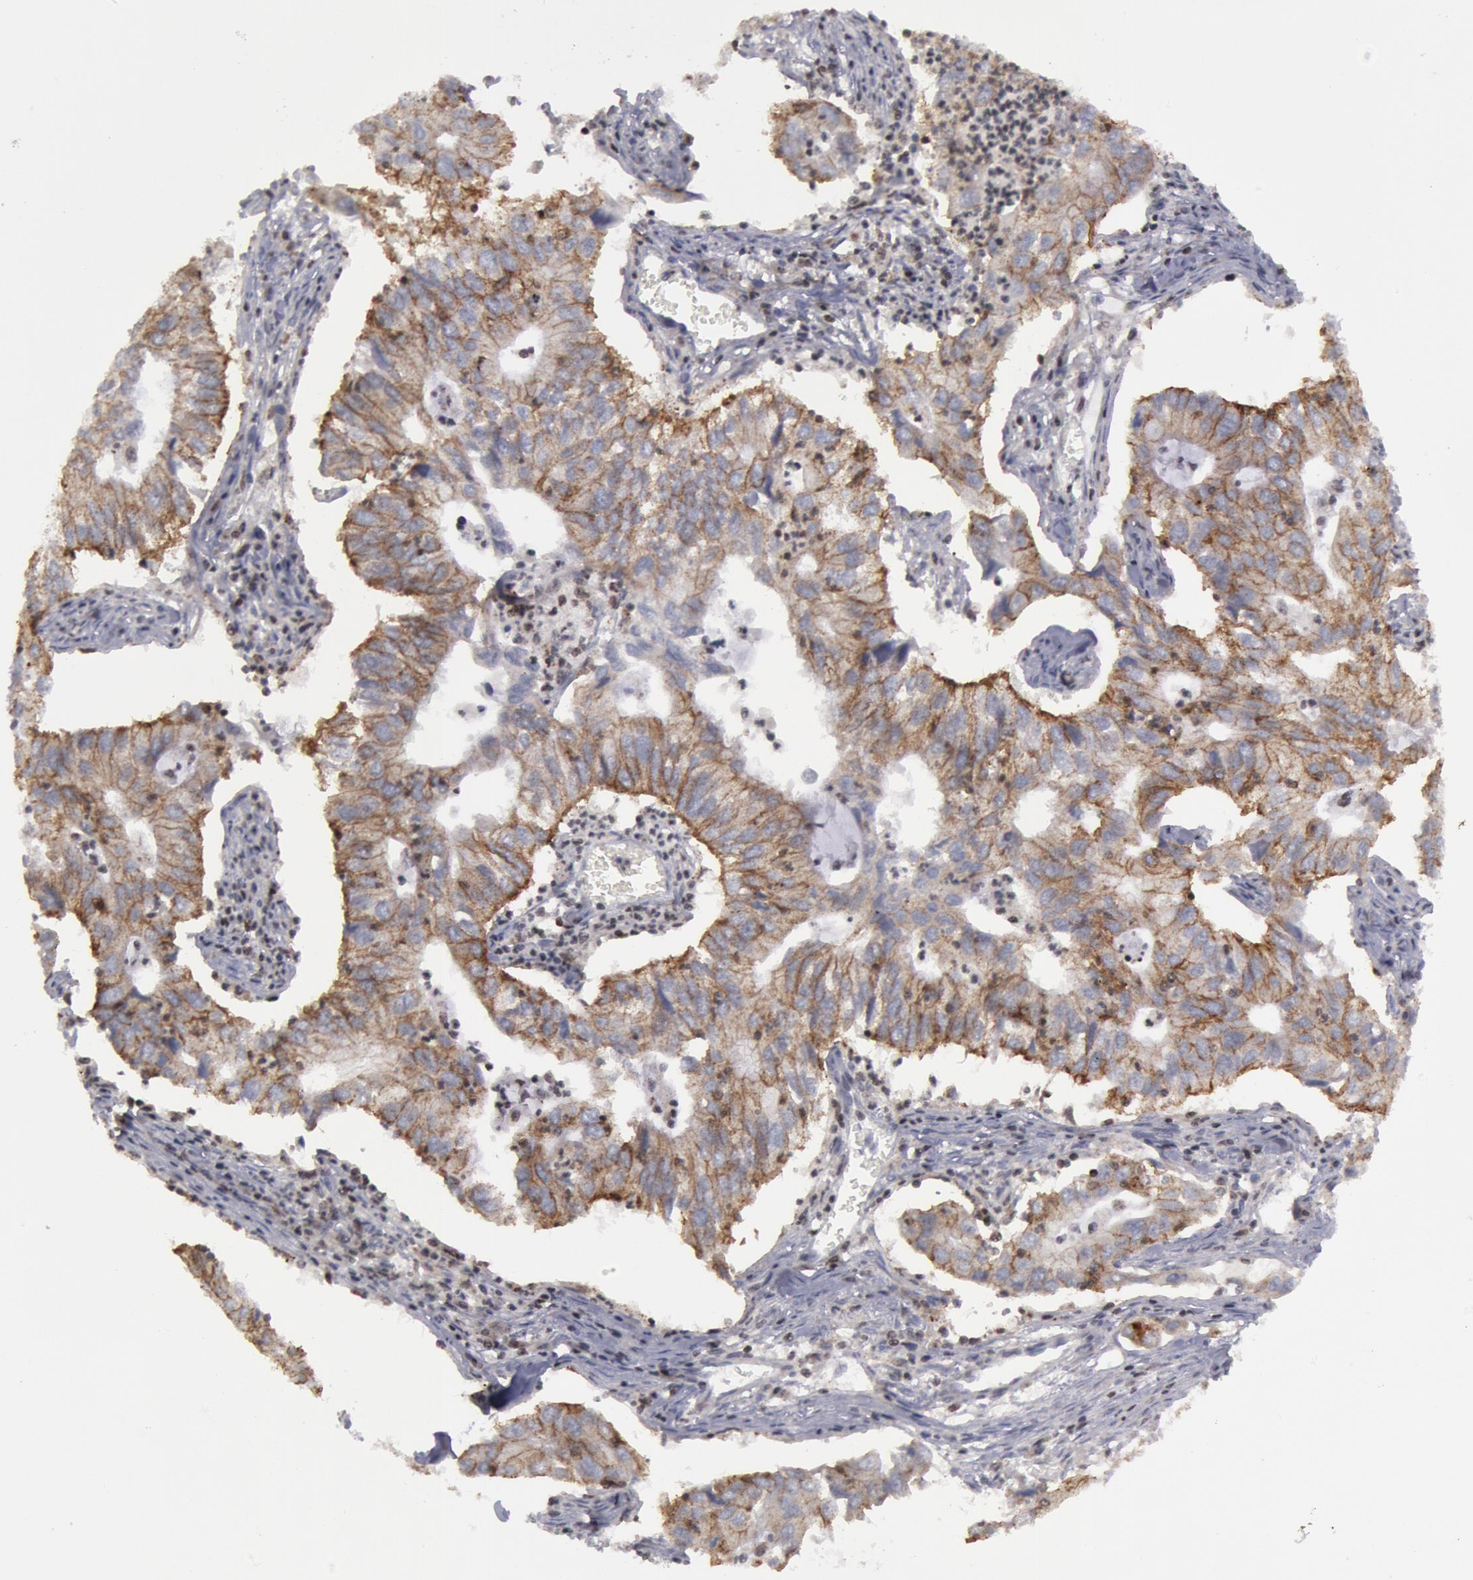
{"staining": {"intensity": "weak", "quantity": ">75%", "location": "cytoplasmic/membranous"}, "tissue": "lung cancer", "cell_type": "Tumor cells", "image_type": "cancer", "snomed": [{"axis": "morphology", "description": "Adenocarcinoma, NOS"}, {"axis": "topography", "description": "Lung"}], "caption": "Tumor cells show low levels of weak cytoplasmic/membranous expression in about >75% of cells in lung cancer. The staining is performed using DAB (3,3'-diaminobenzidine) brown chromogen to label protein expression. The nuclei are counter-stained blue using hematoxylin.", "gene": "ERBB2", "patient": {"sex": "male", "age": 48}}